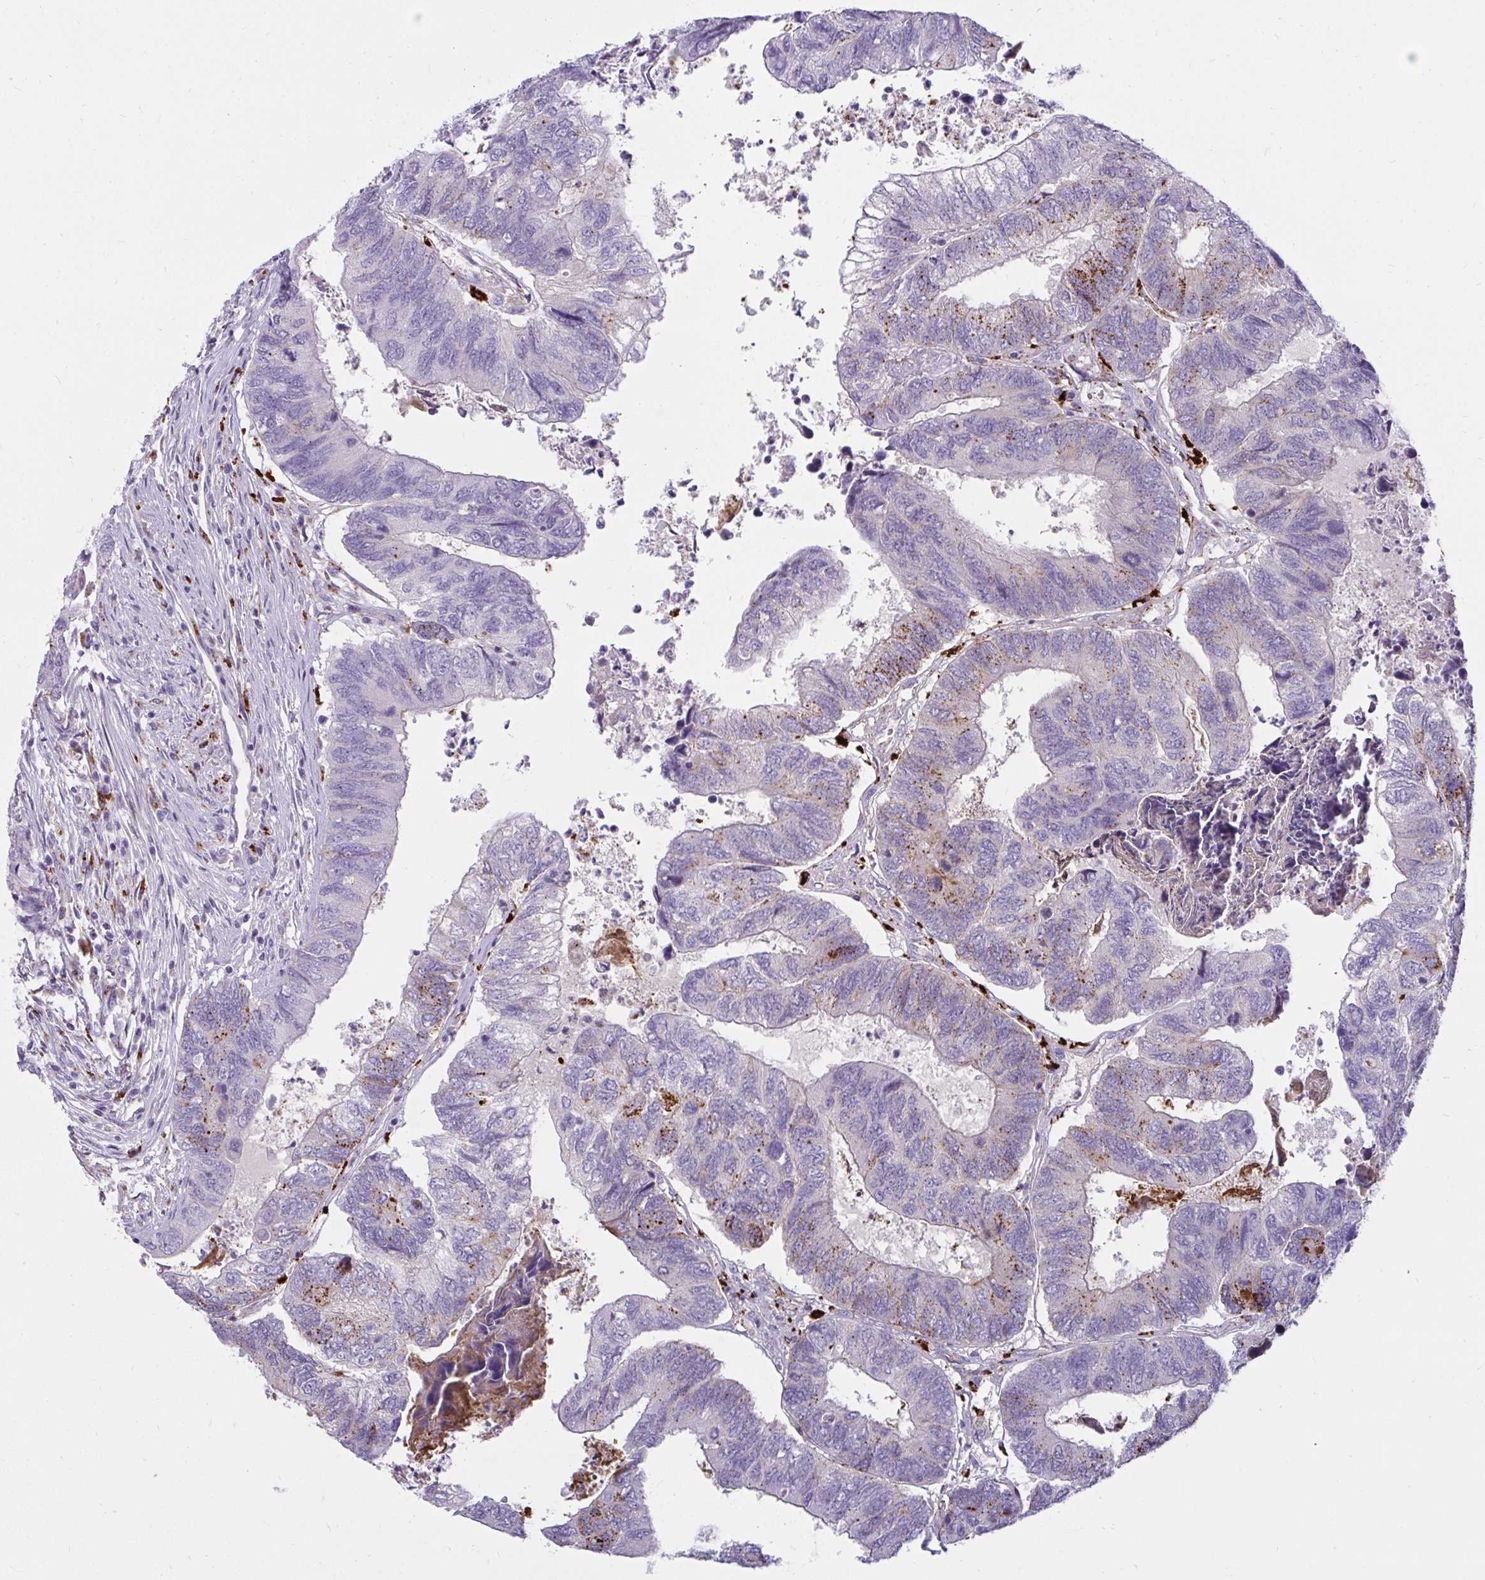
{"staining": {"intensity": "moderate", "quantity": "<25%", "location": "cytoplasmic/membranous"}, "tissue": "colorectal cancer", "cell_type": "Tumor cells", "image_type": "cancer", "snomed": [{"axis": "morphology", "description": "Adenocarcinoma, NOS"}, {"axis": "topography", "description": "Colon"}], "caption": "High-magnification brightfield microscopy of colorectal adenocarcinoma stained with DAB (3,3'-diaminobenzidine) (brown) and counterstained with hematoxylin (blue). tumor cells exhibit moderate cytoplasmic/membranous positivity is identified in approximately<25% of cells. The protein of interest is shown in brown color, while the nuclei are stained blue.", "gene": "CTSZ", "patient": {"sex": "female", "age": 67}}